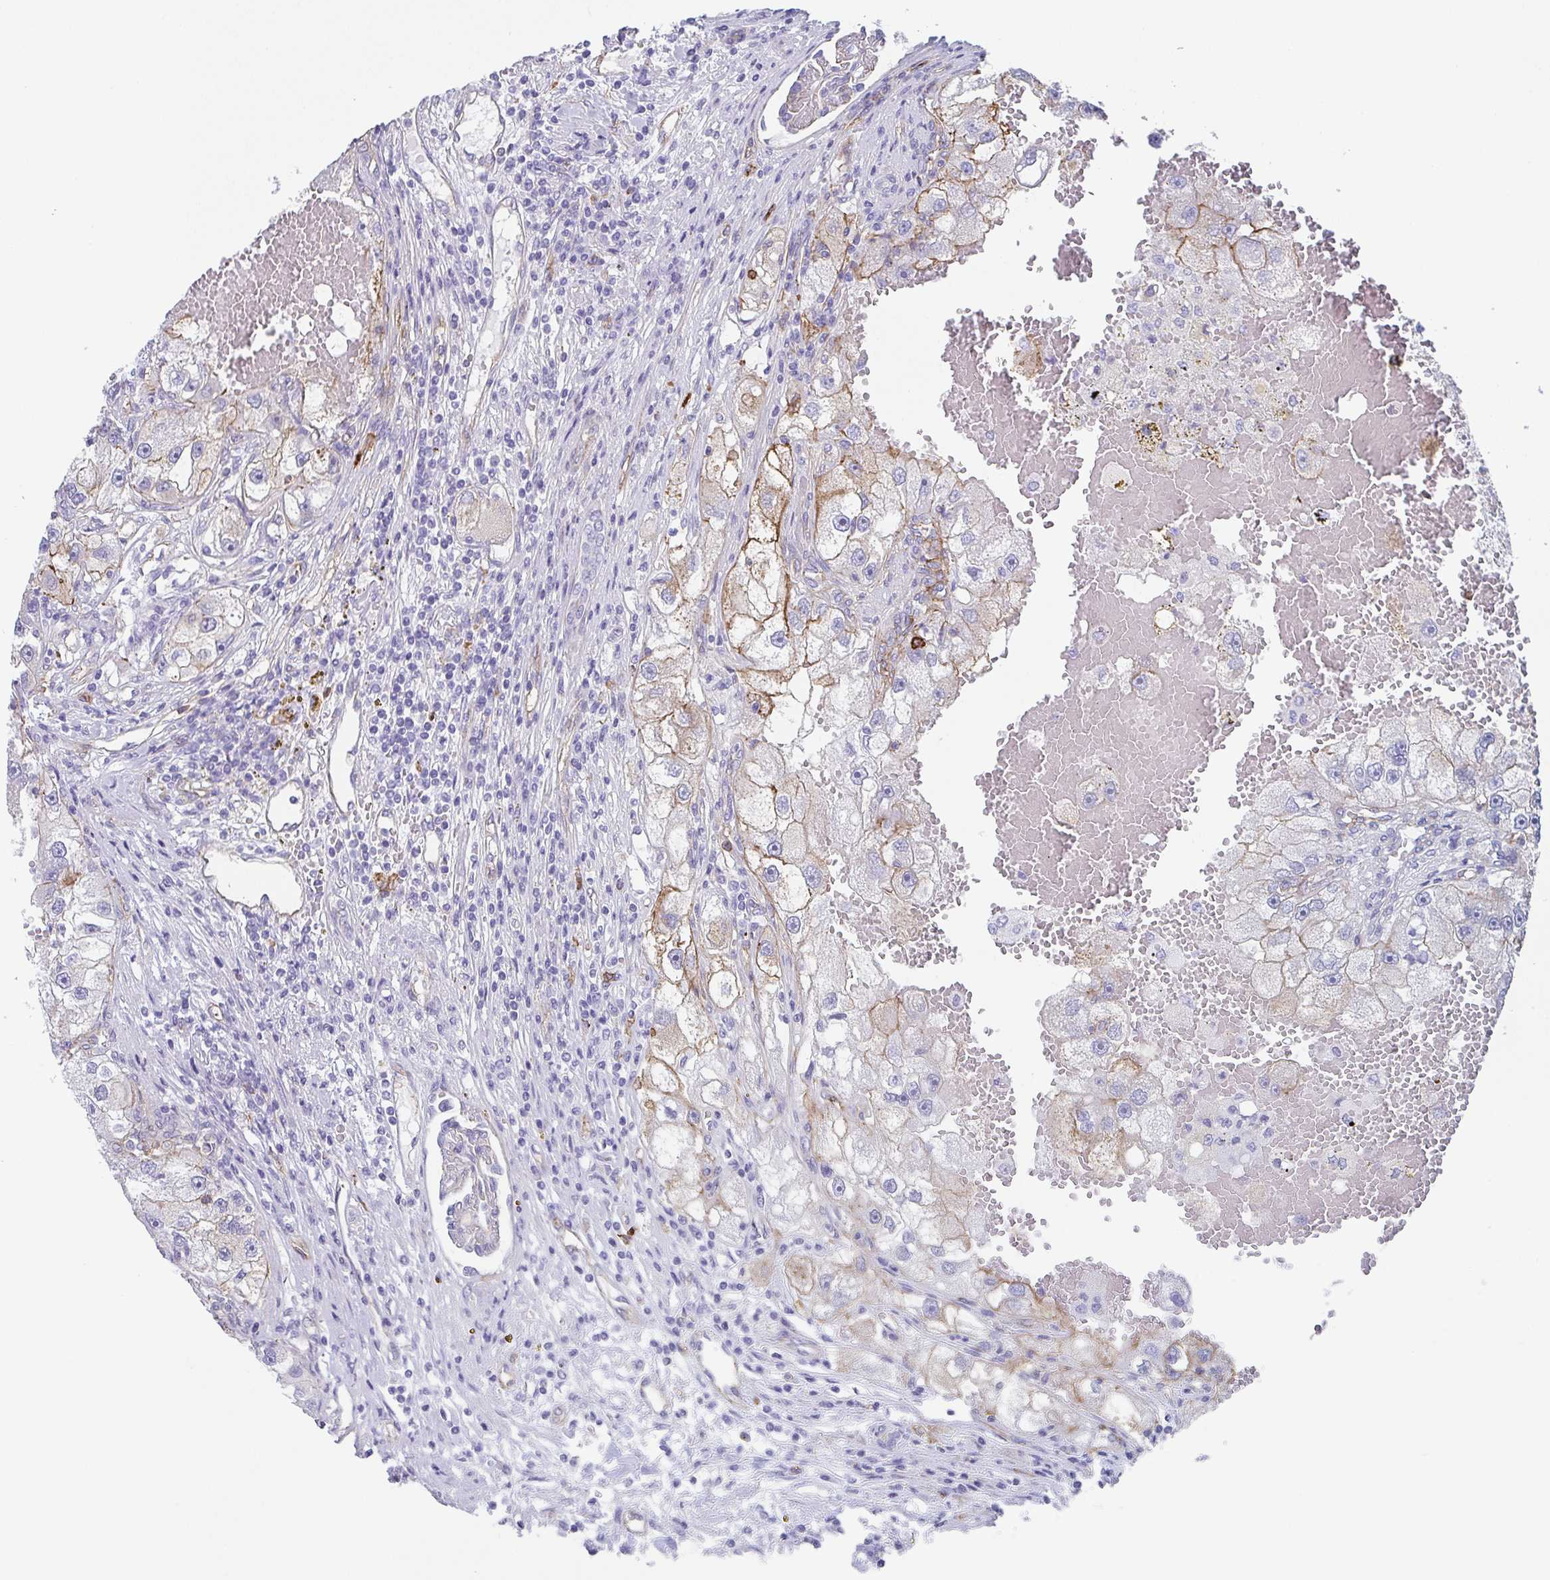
{"staining": {"intensity": "moderate", "quantity": "<25%", "location": "cytoplasmic/membranous"}, "tissue": "renal cancer", "cell_type": "Tumor cells", "image_type": "cancer", "snomed": [{"axis": "morphology", "description": "Adenocarcinoma, NOS"}, {"axis": "topography", "description": "Kidney"}], "caption": "High-power microscopy captured an IHC photomicrograph of renal cancer, revealing moderate cytoplasmic/membranous staining in approximately <25% of tumor cells. (Stains: DAB (3,3'-diaminobenzidine) in brown, nuclei in blue, Microscopy: brightfield microscopy at high magnification).", "gene": "DBN1", "patient": {"sex": "male", "age": 63}}